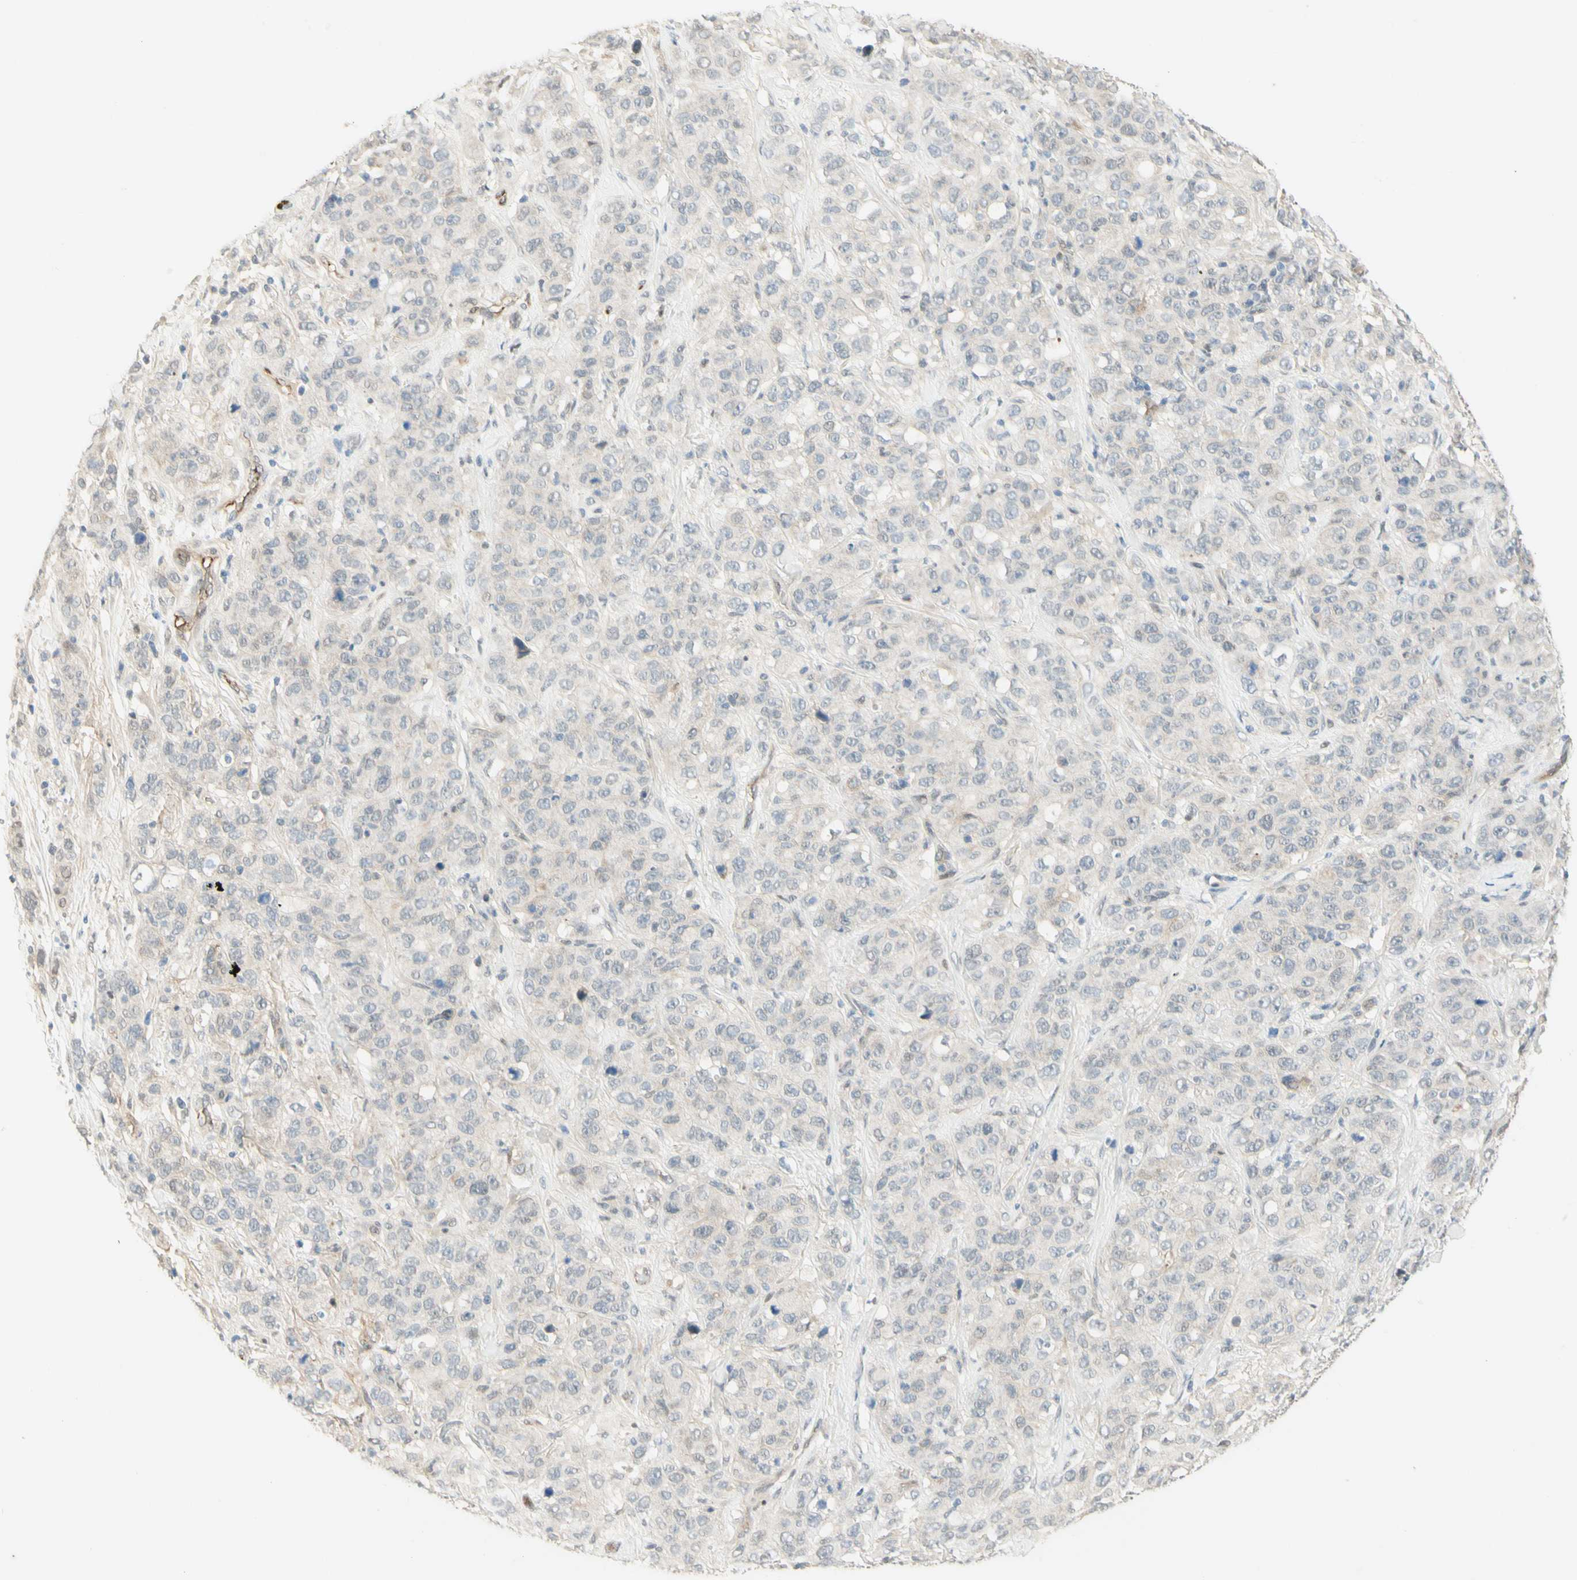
{"staining": {"intensity": "negative", "quantity": "none", "location": "none"}, "tissue": "stomach cancer", "cell_type": "Tumor cells", "image_type": "cancer", "snomed": [{"axis": "morphology", "description": "Adenocarcinoma, NOS"}, {"axis": "topography", "description": "Stomach"}], "caption": "Human adenocarcinoma (stomach) stained for a protein using IHC reveals no positivity in tumor cells.", "gene": "ANGPT2", "patient": {"sex": "male", "age": 48}}